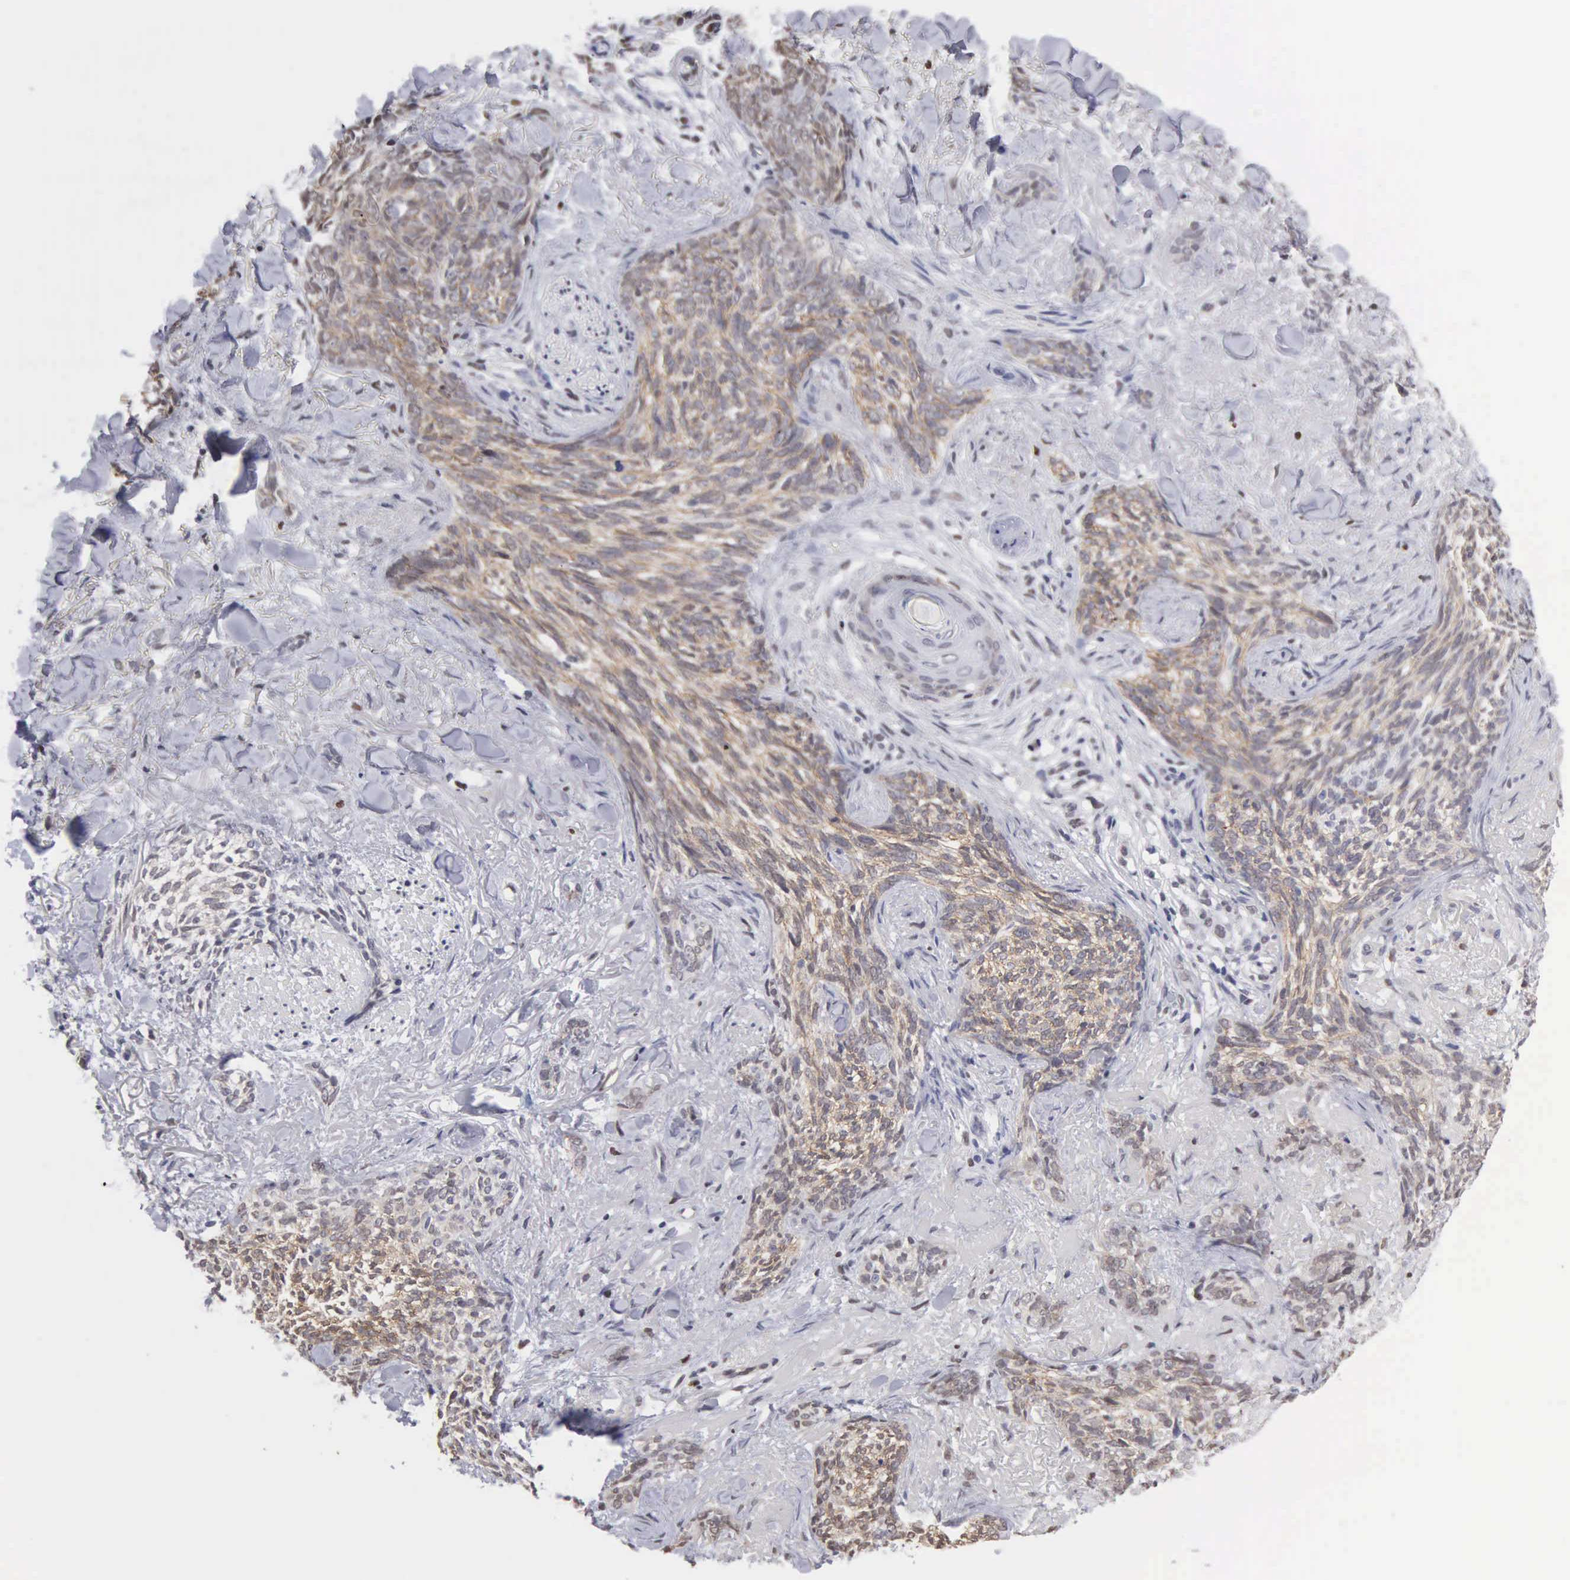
{"staining": {"intensity": "moderate", "quantity": ">75%", "location": "cytoplasmic/membranous"}, "tissue": "skin cancer", "cell_type": "Tumor cells", "image_type": "cancer", "snomed": [{"axis": "morphology", "description": "Basal cell carcinoma"}, {"axis": "topography", "description": "Skin"}], "caption": "Skin basal cell carcinoma tissue exhibits moderate cytoplasmic/membranous expression in approximately >75% of tumor cells, visualized by immunohistochemistry.", "gene": "CCNG1", "patient": {"sex": "female", "age": 81}}